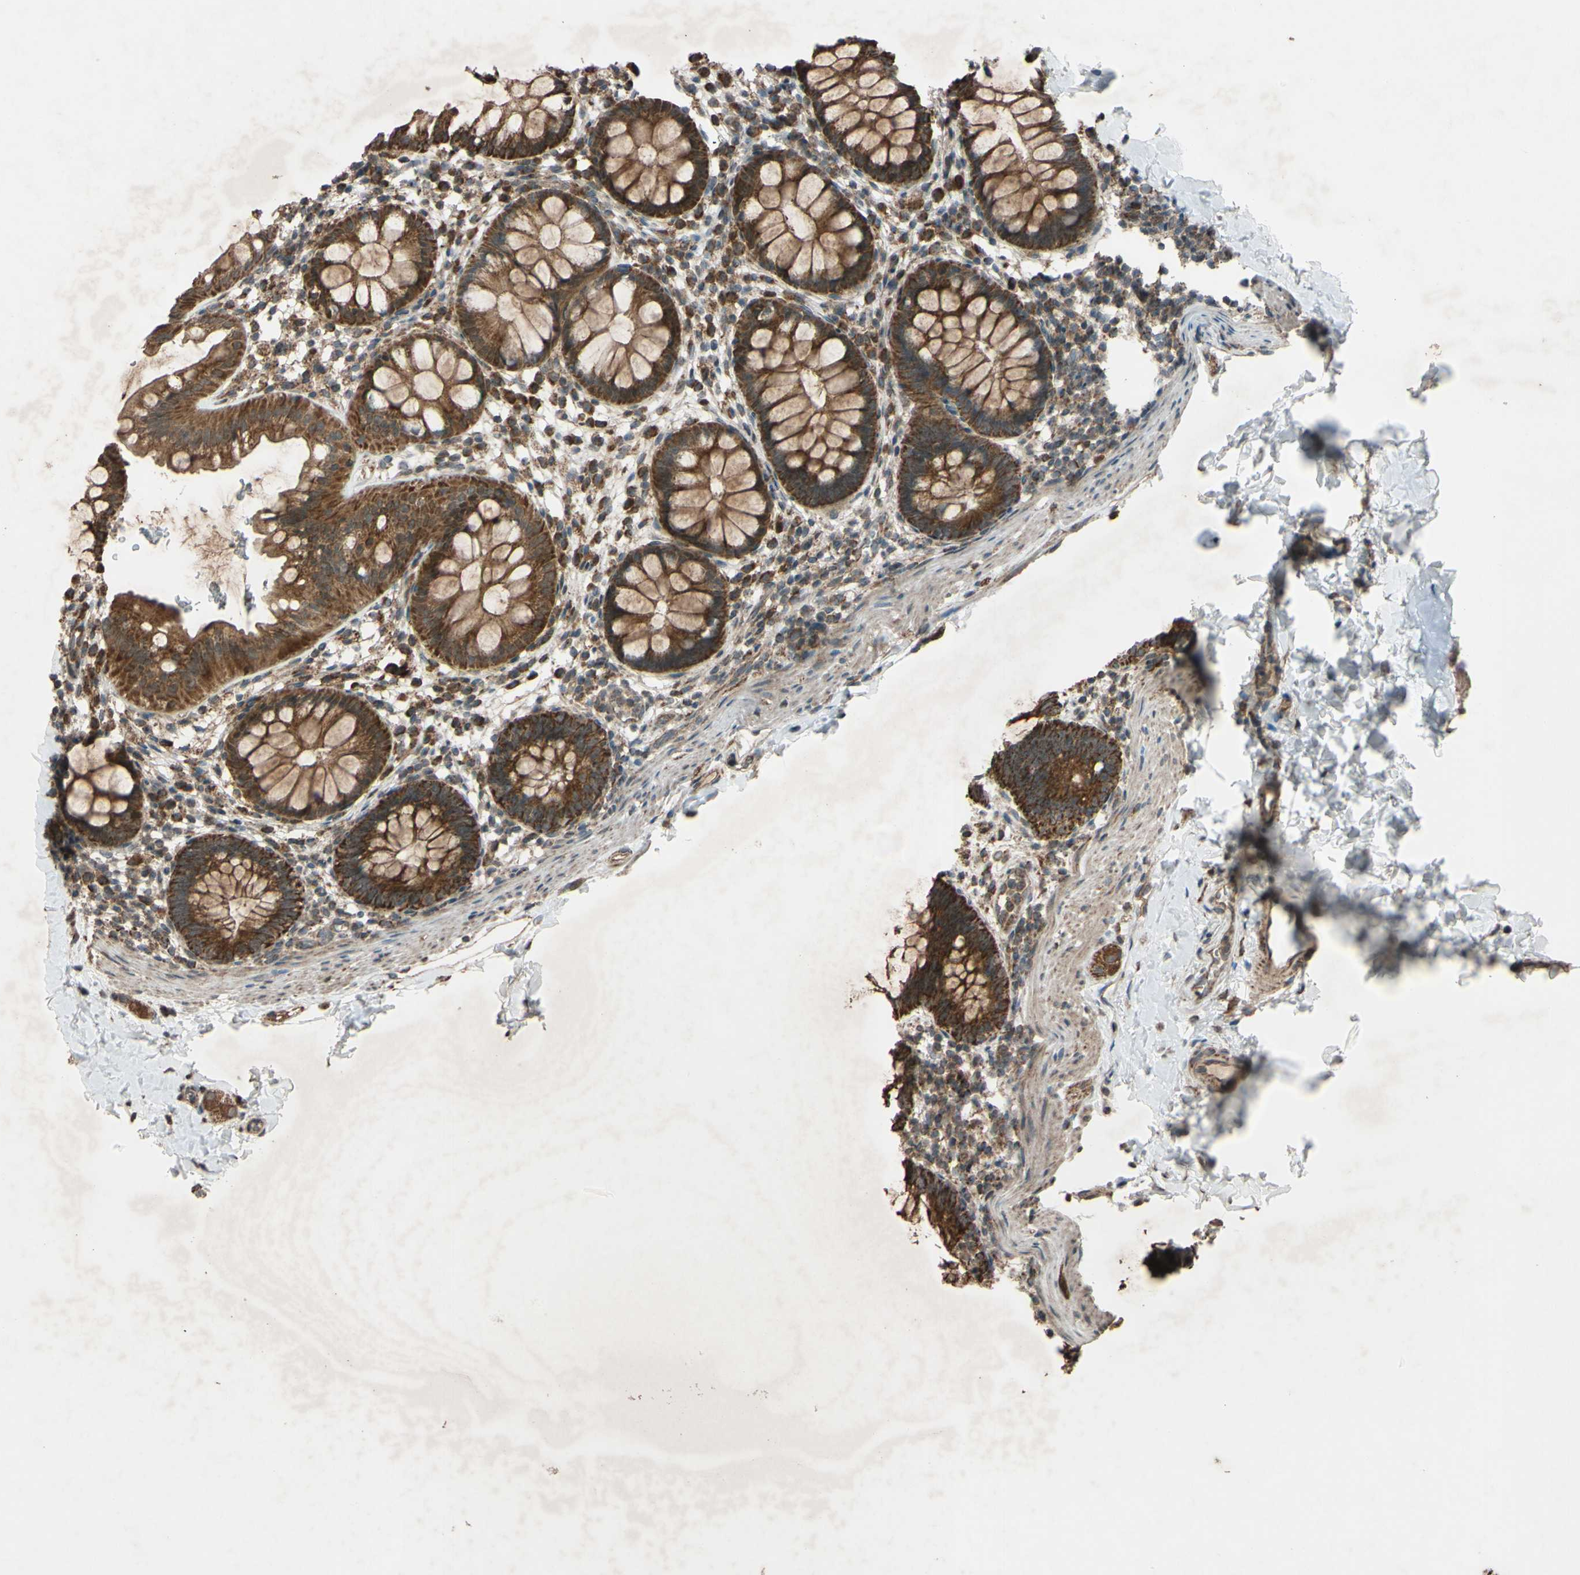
{"staining": {"intensity": "moderate", "quantity": ">75%", "location": "cytoplasmic/membranous"}, "tissue": "rectum", "cell_type": "Glandular cells", "image_type": "normal", "snomed": [{"axis": "morphology", "description": "Normal tissue, NOS"}, {"axis": "topography", "description": "Rectum"}], "caption": "Normal rectum was stained to show a protein in brown. There is medium levels of moderate cytoplasmic/membranous positivity in approximately >75% of glandular cells. (Brightfield microscopy of DAB IHC at high magnification).", "gene": "ACOT8", "patient": {"sex": "female", "age": 24}}